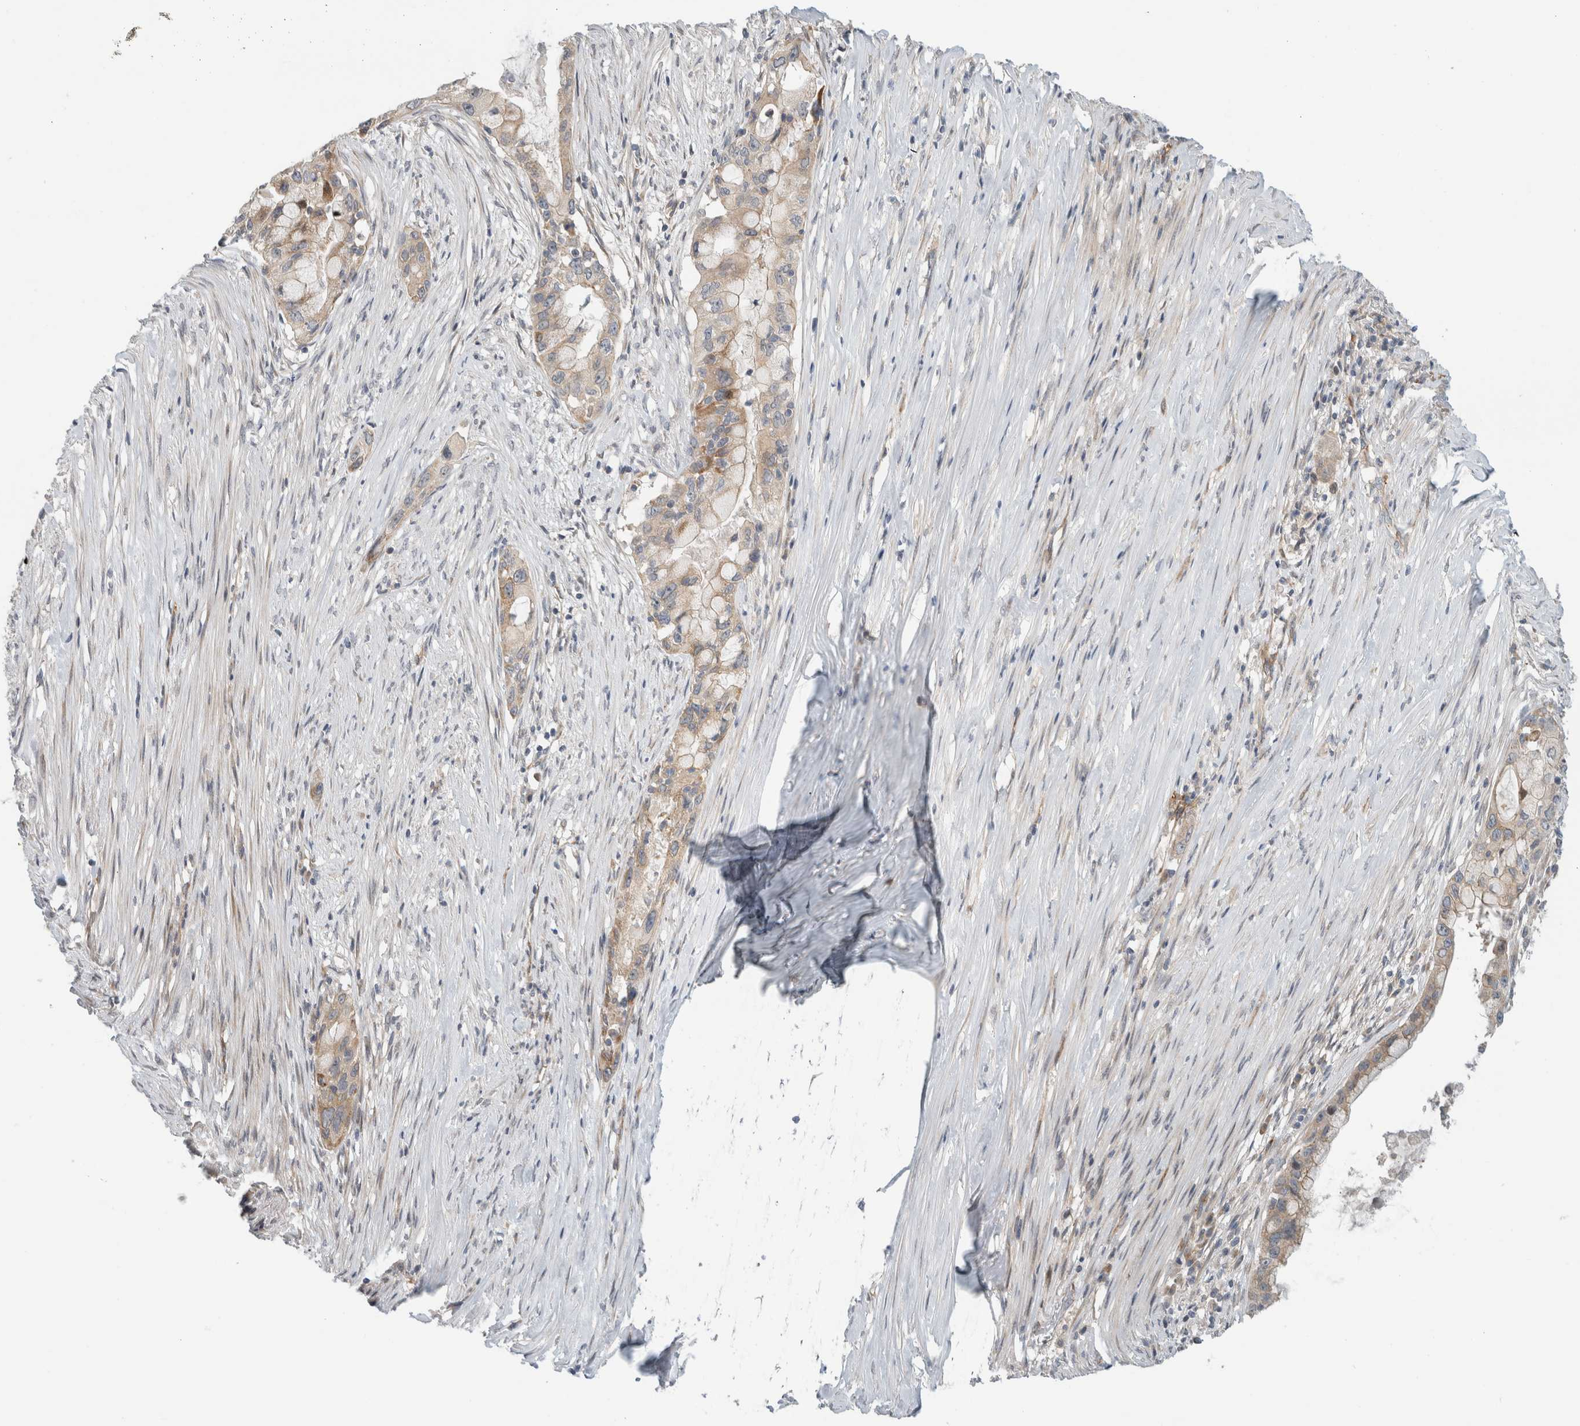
{"staining": {"intensity": "moderate", "quantity": ">75%", "location": "cytoplasmic/membranous"}, "tissue": "pancreatic cancer", "cell_type": "Tumor cells", "image_type": "cancer", "snomed": [{"axis": "morphology", "description": "Adenocarcinoma, NOS"}, {"axis": "topography", "description": "Pancreas"}], "caption": "Immunohistochemical staining of human pancreatic adenocarcinoma demonstrates medium levels of moderate cytoplasmic/membranous protein staining in approximately >75% of tumor cells.", "gene": "KPNA5", "patient": {"sex": "male", "age": 53}}